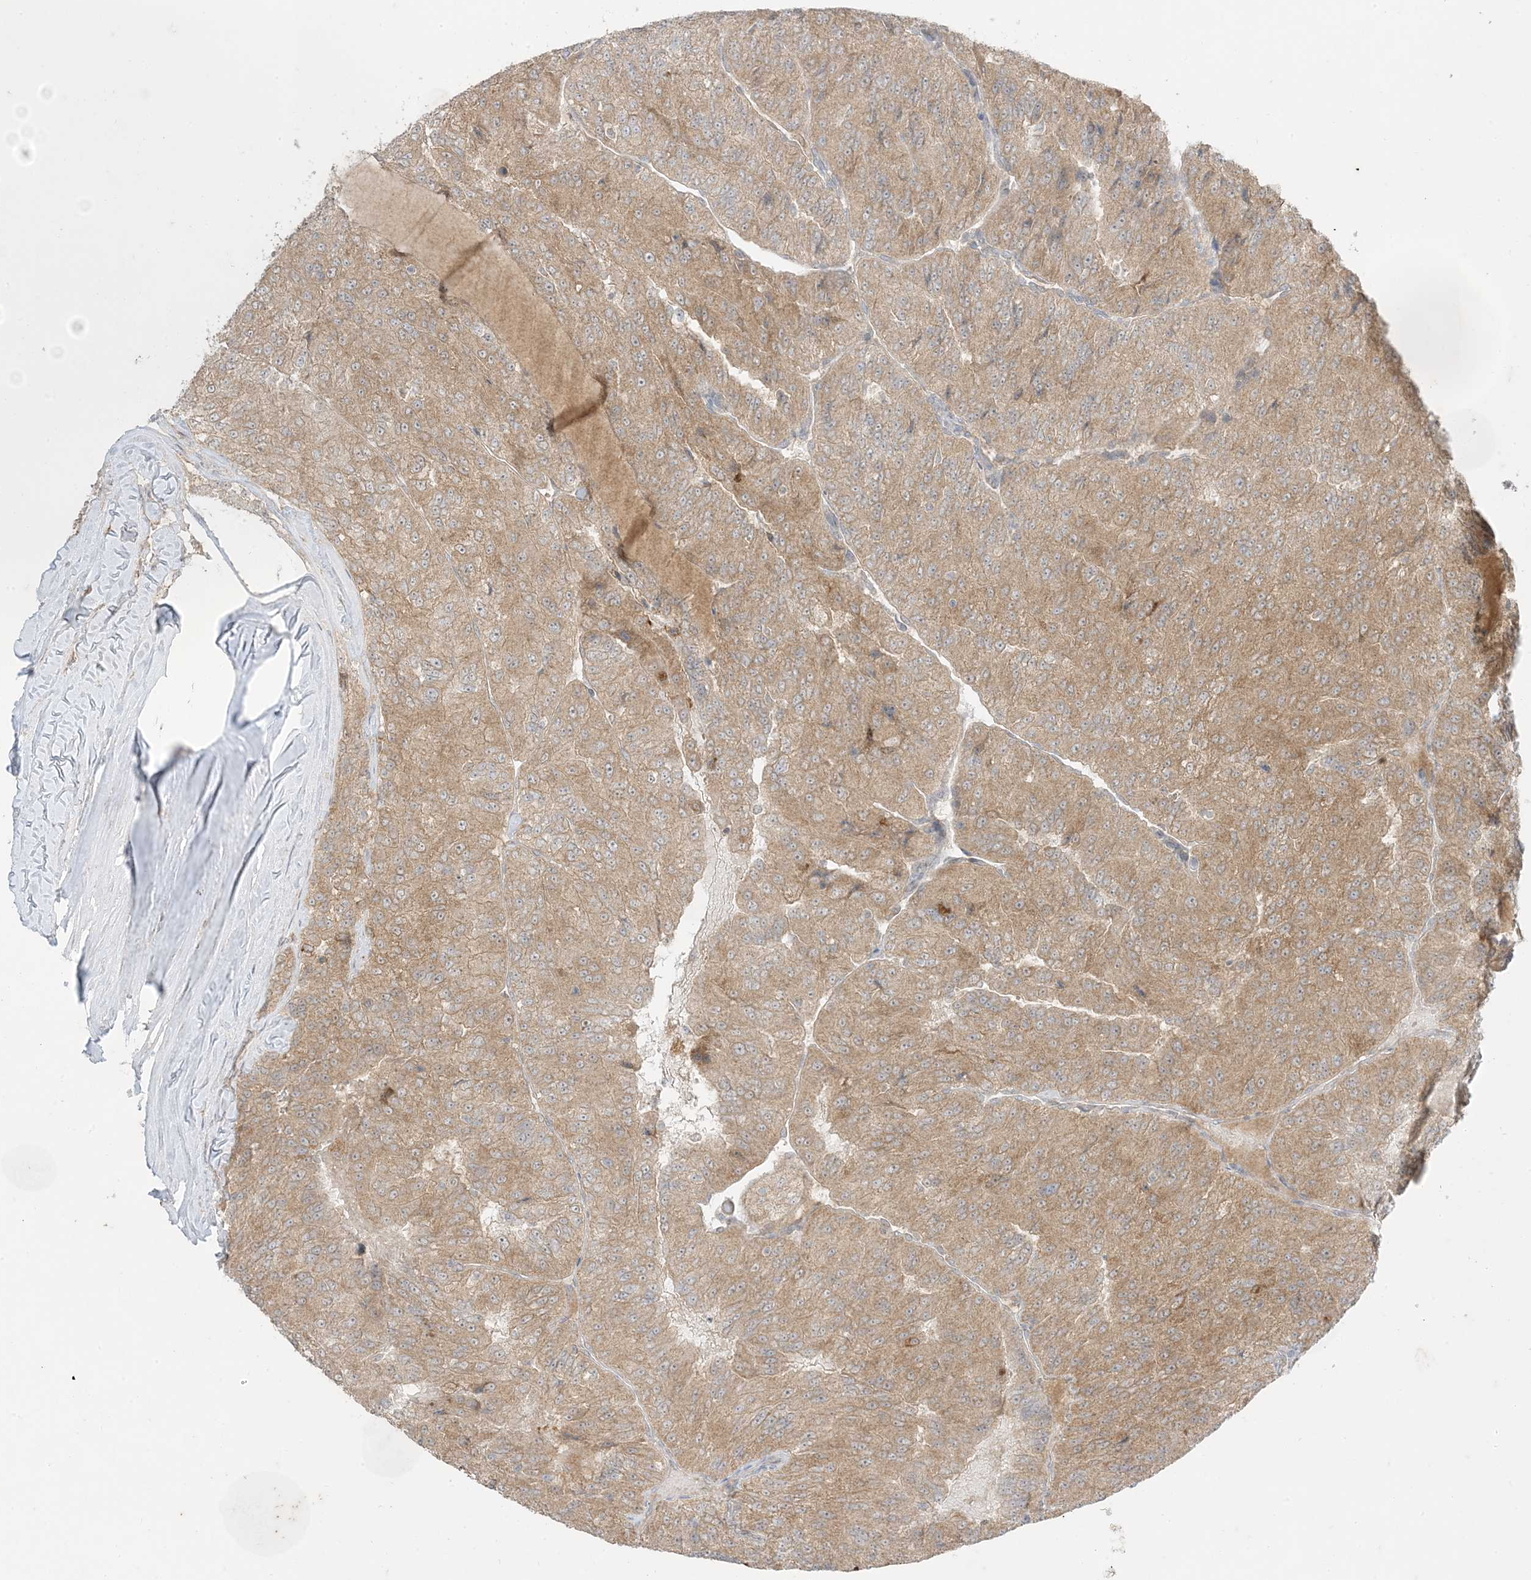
{"staining": {"intensity": "moderate", "quantity": ">75%", "location": "cytoplasmic/membranous"}, "tissue": "renal cancer", "cell_type": "Tumor cells", "image_type": "cancer", "snomed": [{"axis": "morphology", "description": "Adenocarcinoma, NOS"}, {"axis": "topography", "description": "Kidney"}], "caption": "A brown stain labels moderate cytoplasmic/membranous positivity of a protein in human renal cancer tumor cells.", "gene": "ODC1", "patient": {"sex": "female", "age": 63}}